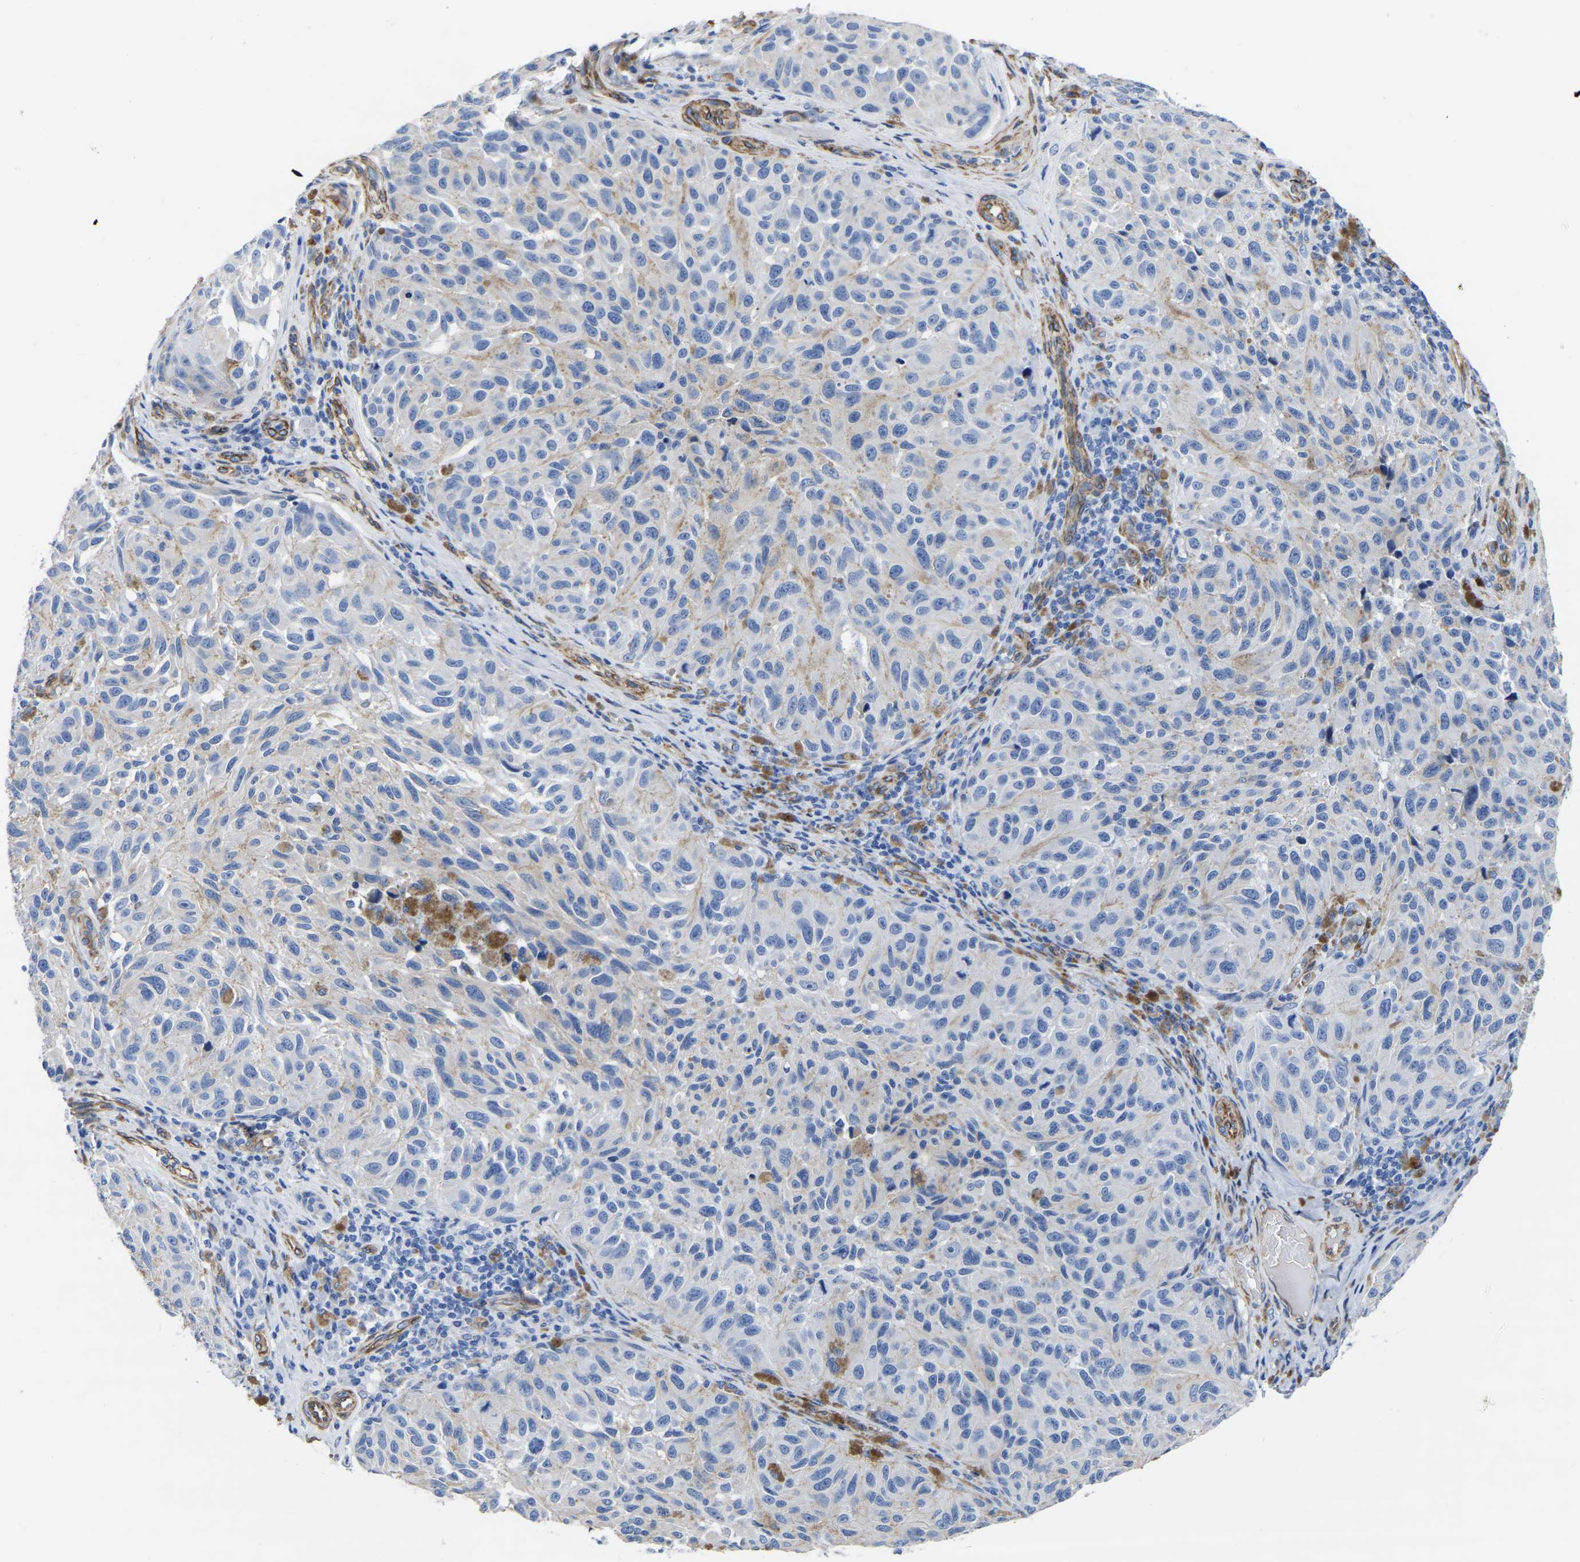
{"staining": {"intensity": "negative", "quantity": "none", "location": "none"}, "tissue": "melanoma", "cell_type": "Tumor cells", "image_type": "cancer", "snomed": [{"axis": "morphology", "description": "Malignant melanoma, NOS"}, {"axis": "topography", "description": "Skin"}], "caption": "A micrograph of melanoma stained for a protein shows no brown staining in tumor cells.", "gene": "SLC45A3", "patient": {"sex": "female", "age": 73}}